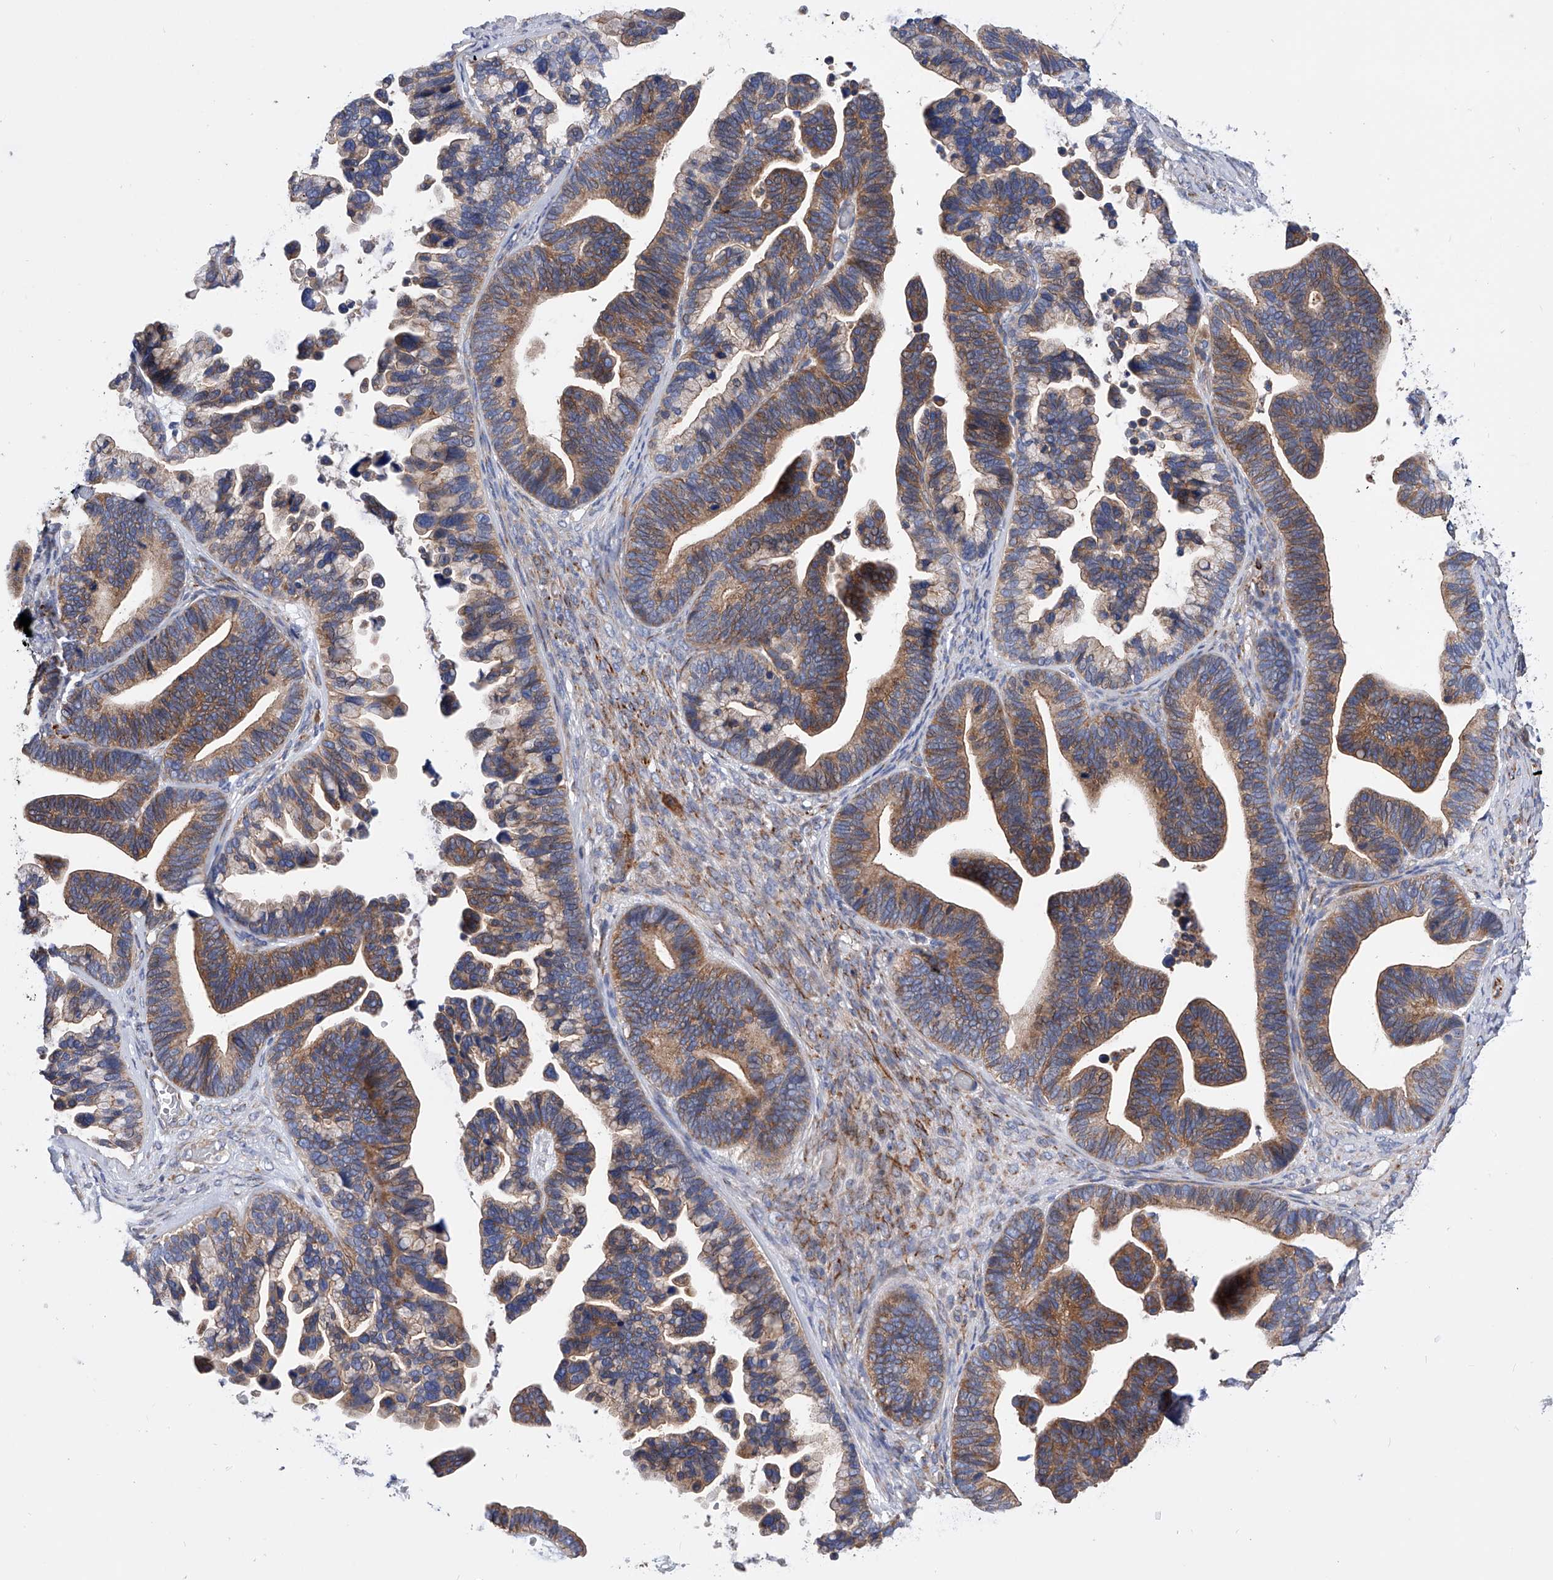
{"staining": {"intensity": "moderate", "quantity": ">75%", "location": "cytoplasmic/membranous"}, "tissue": "ovarian cancer", "cell_type": "Tumor cells", "image_type": "cancer", "snomed": [{"axis": "morphology", "description": "Cystadenocarcinoma, serous, NOS"}, {"axis": "topography", "description": "Ovary"}], "caption": "Immunohistochemical staining of ovarian cancer (serous cystadenocarcinoma) shows medium levels of moderate cytoplasmic/membranous positivity in about >75% of tumor cells.", "gene": "MLYCD", "patient": {"sex": "female", "age": 56}}